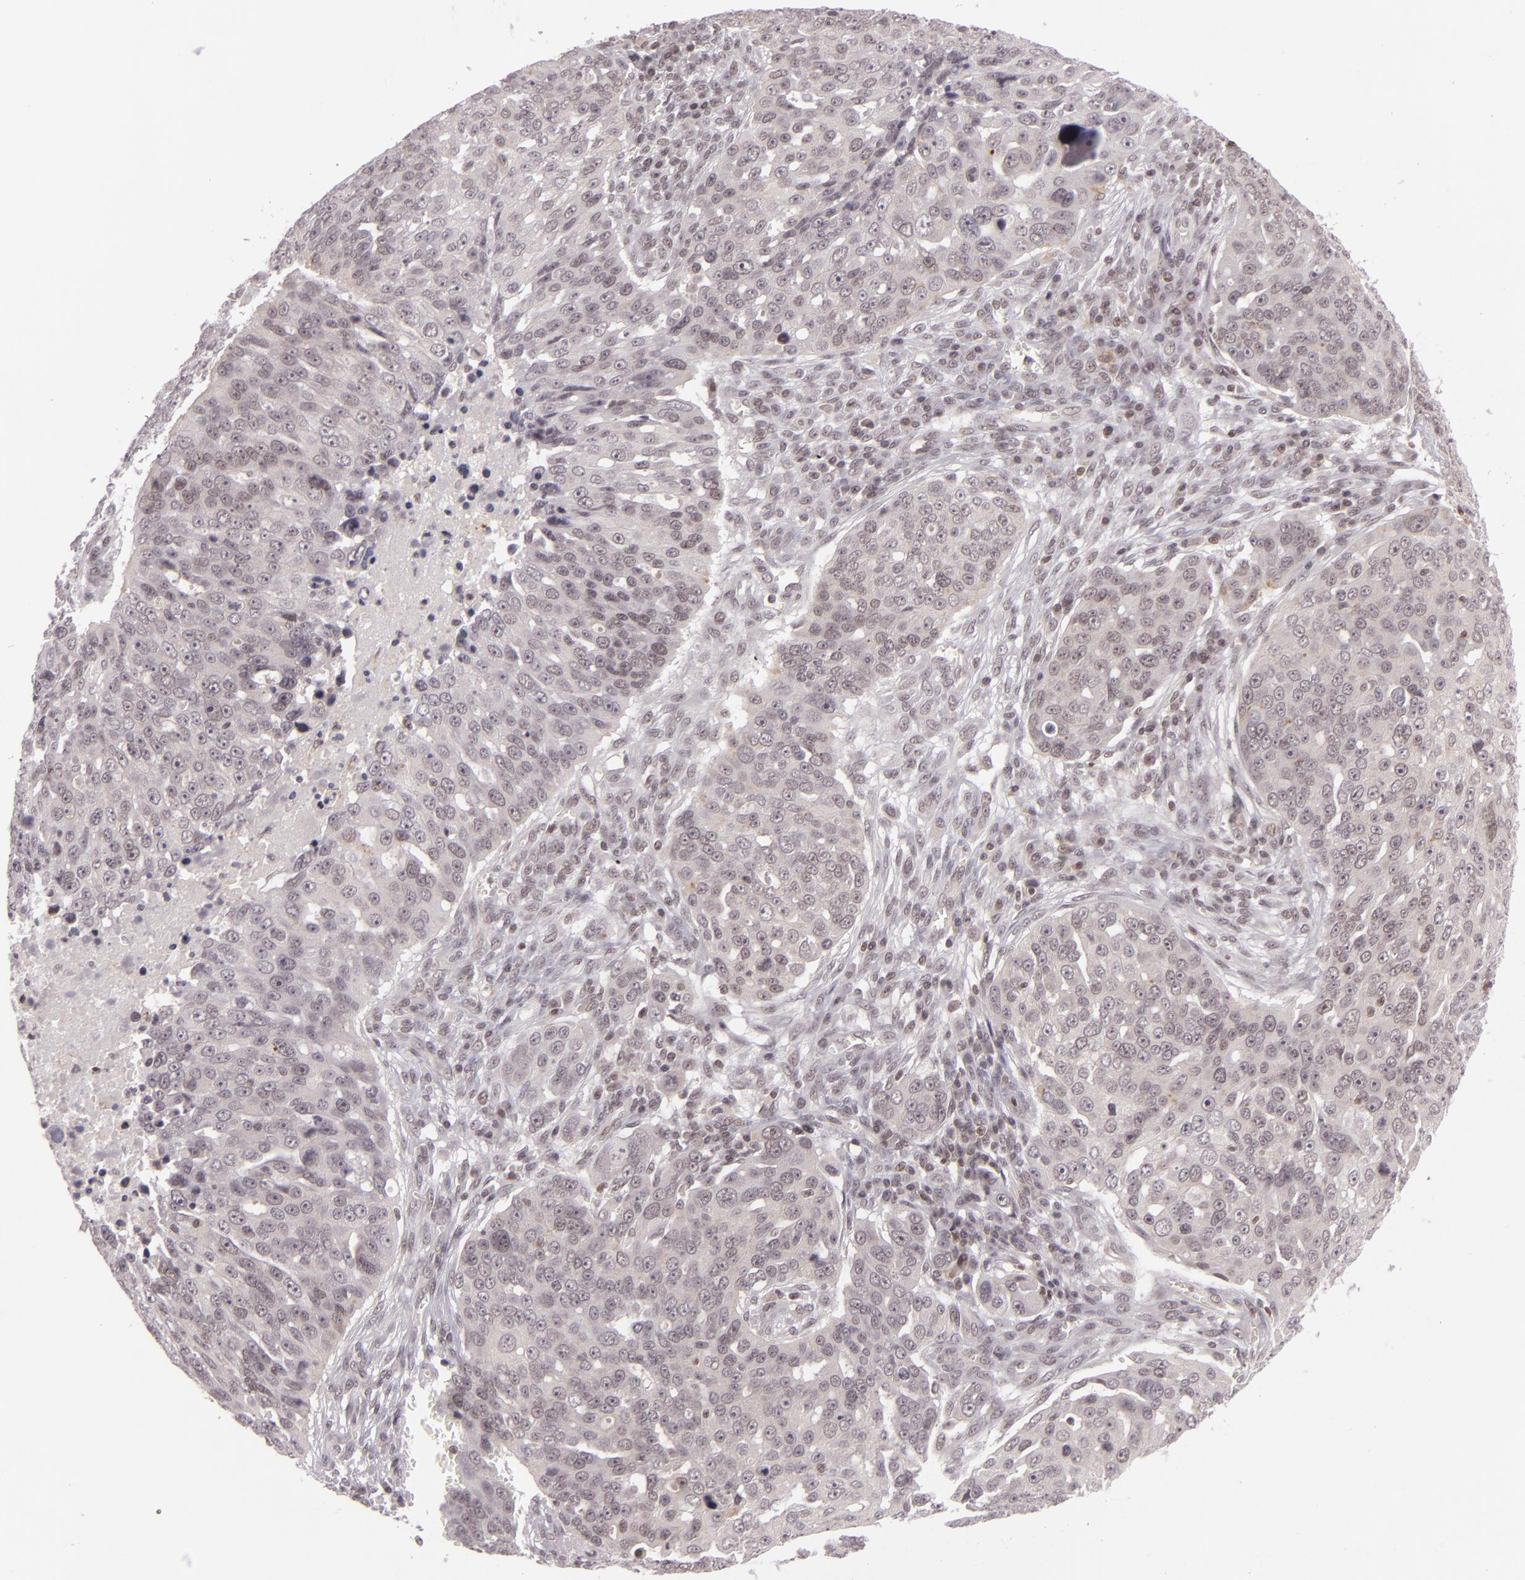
{"staining": {"intensity": "weak", "quantity": "<25%", "location": "nuclear"}, "tissue": "ovarian cancer", "cell_type": "Tumor cells", "image_type": "cancer", "snomed": [{"axis": "morphology", "description": "Carcinoma, endometroid"}, {"axis": "topography", "description": "Ovary"}], "caption": "Tumor cells are negative for brown protein staining in ovarian cancer. The staining was performed using DAB to visualize the protein expression in brown, while the nuclei were stained in blue with hematoxylin (Magnification: 20x).", "gene": "ZFX", "patient": {"sex": "female", "age": 75}}